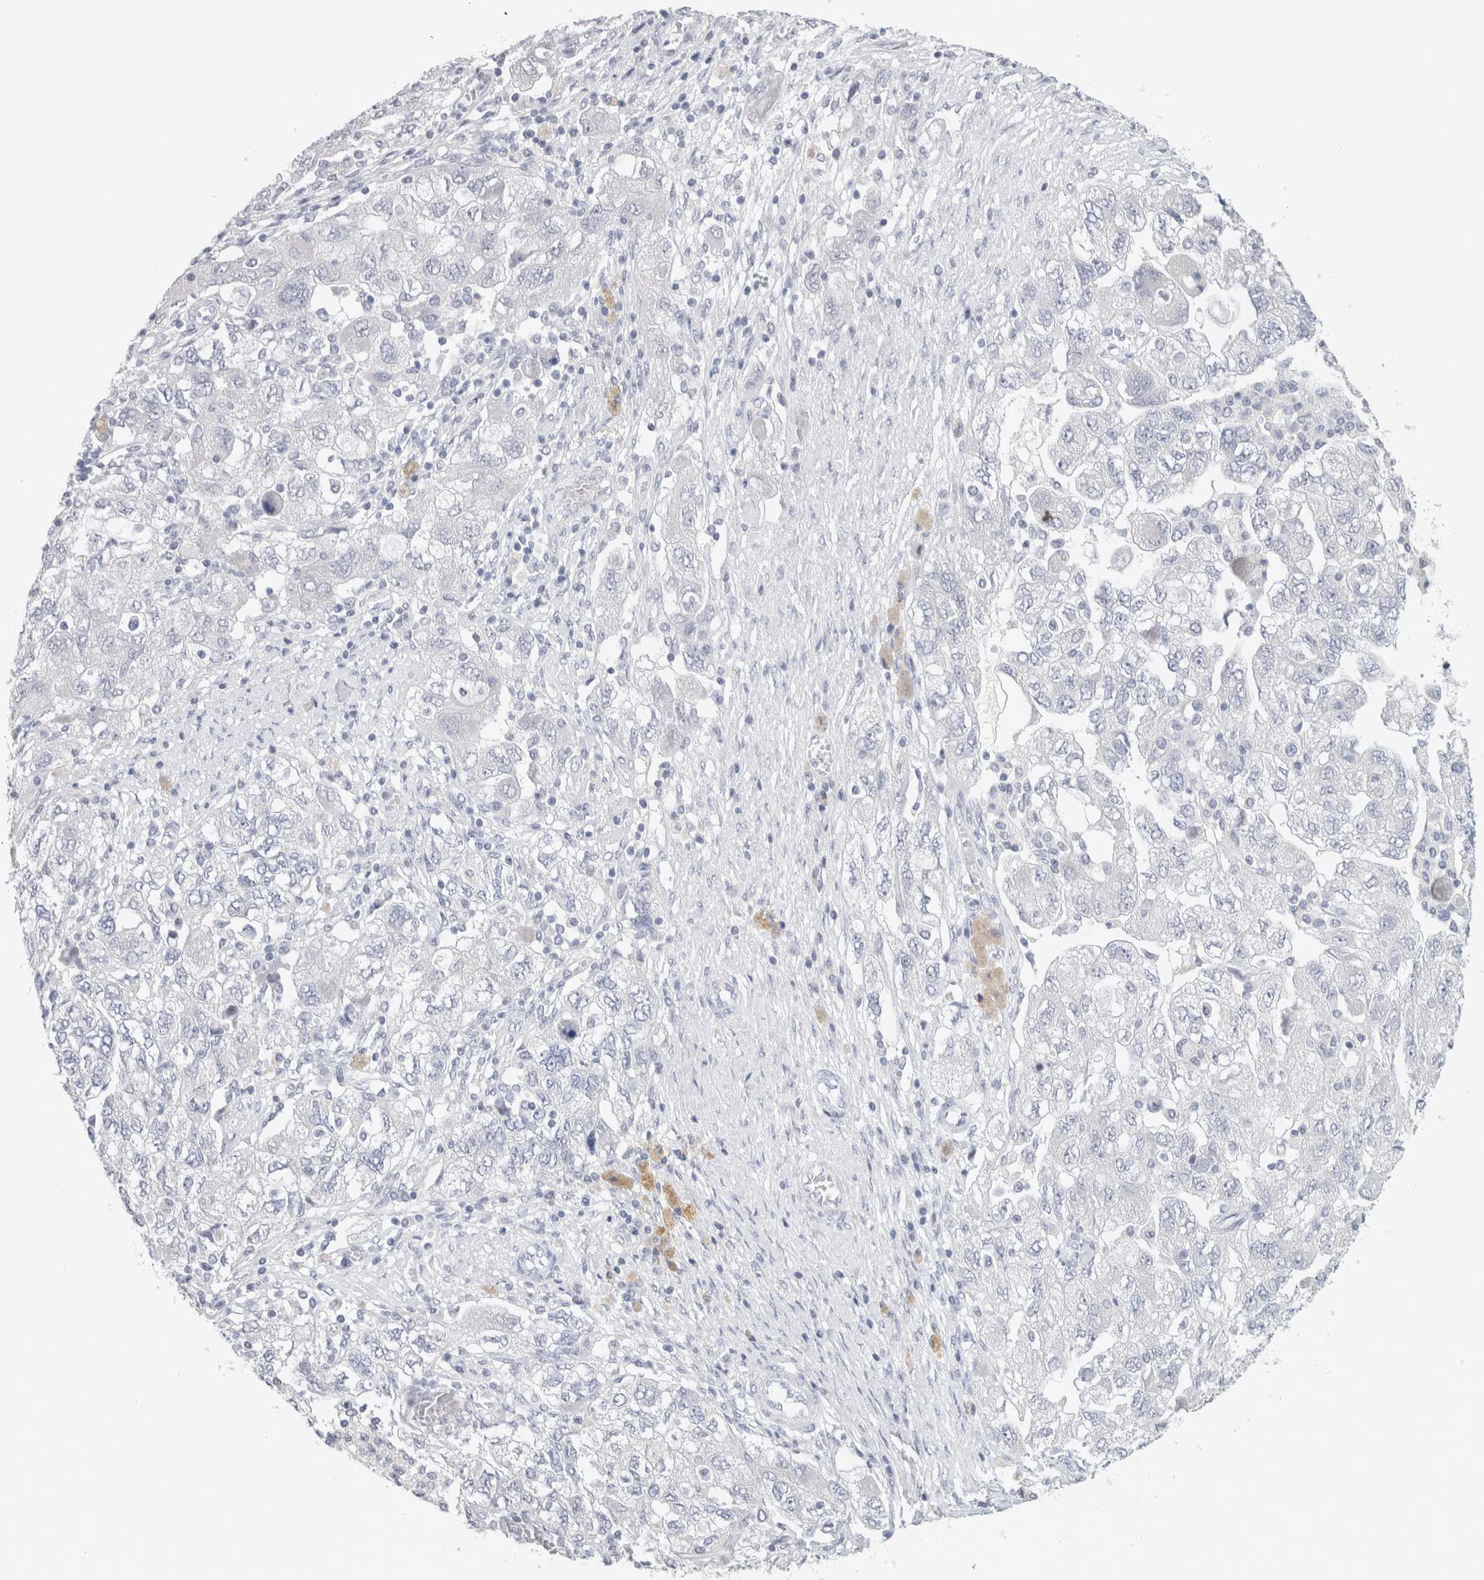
{"staining": {"intensity": "negative", "quantity": "none", "location": "none"}, "tissue": "ovarian cancer", "cell_type": "Tumor cells", "image_type": "cancer", "snomed": [{"axis": "morphology", "description": "Carcinoma, NOS"}, {"axis": "morphology", "description": "Cystadenocarcinoma, serous, NOS"}, {"axis": "topography", "description": "Ovary"}], "caption": "There is no significant positivity in tumor cells of ovarian carcinoma. (DAB IHC visualized using brightfield microscopy, high magnification).", "gene": "TONSL", "patient": {"sex": "female", "age": 69}}